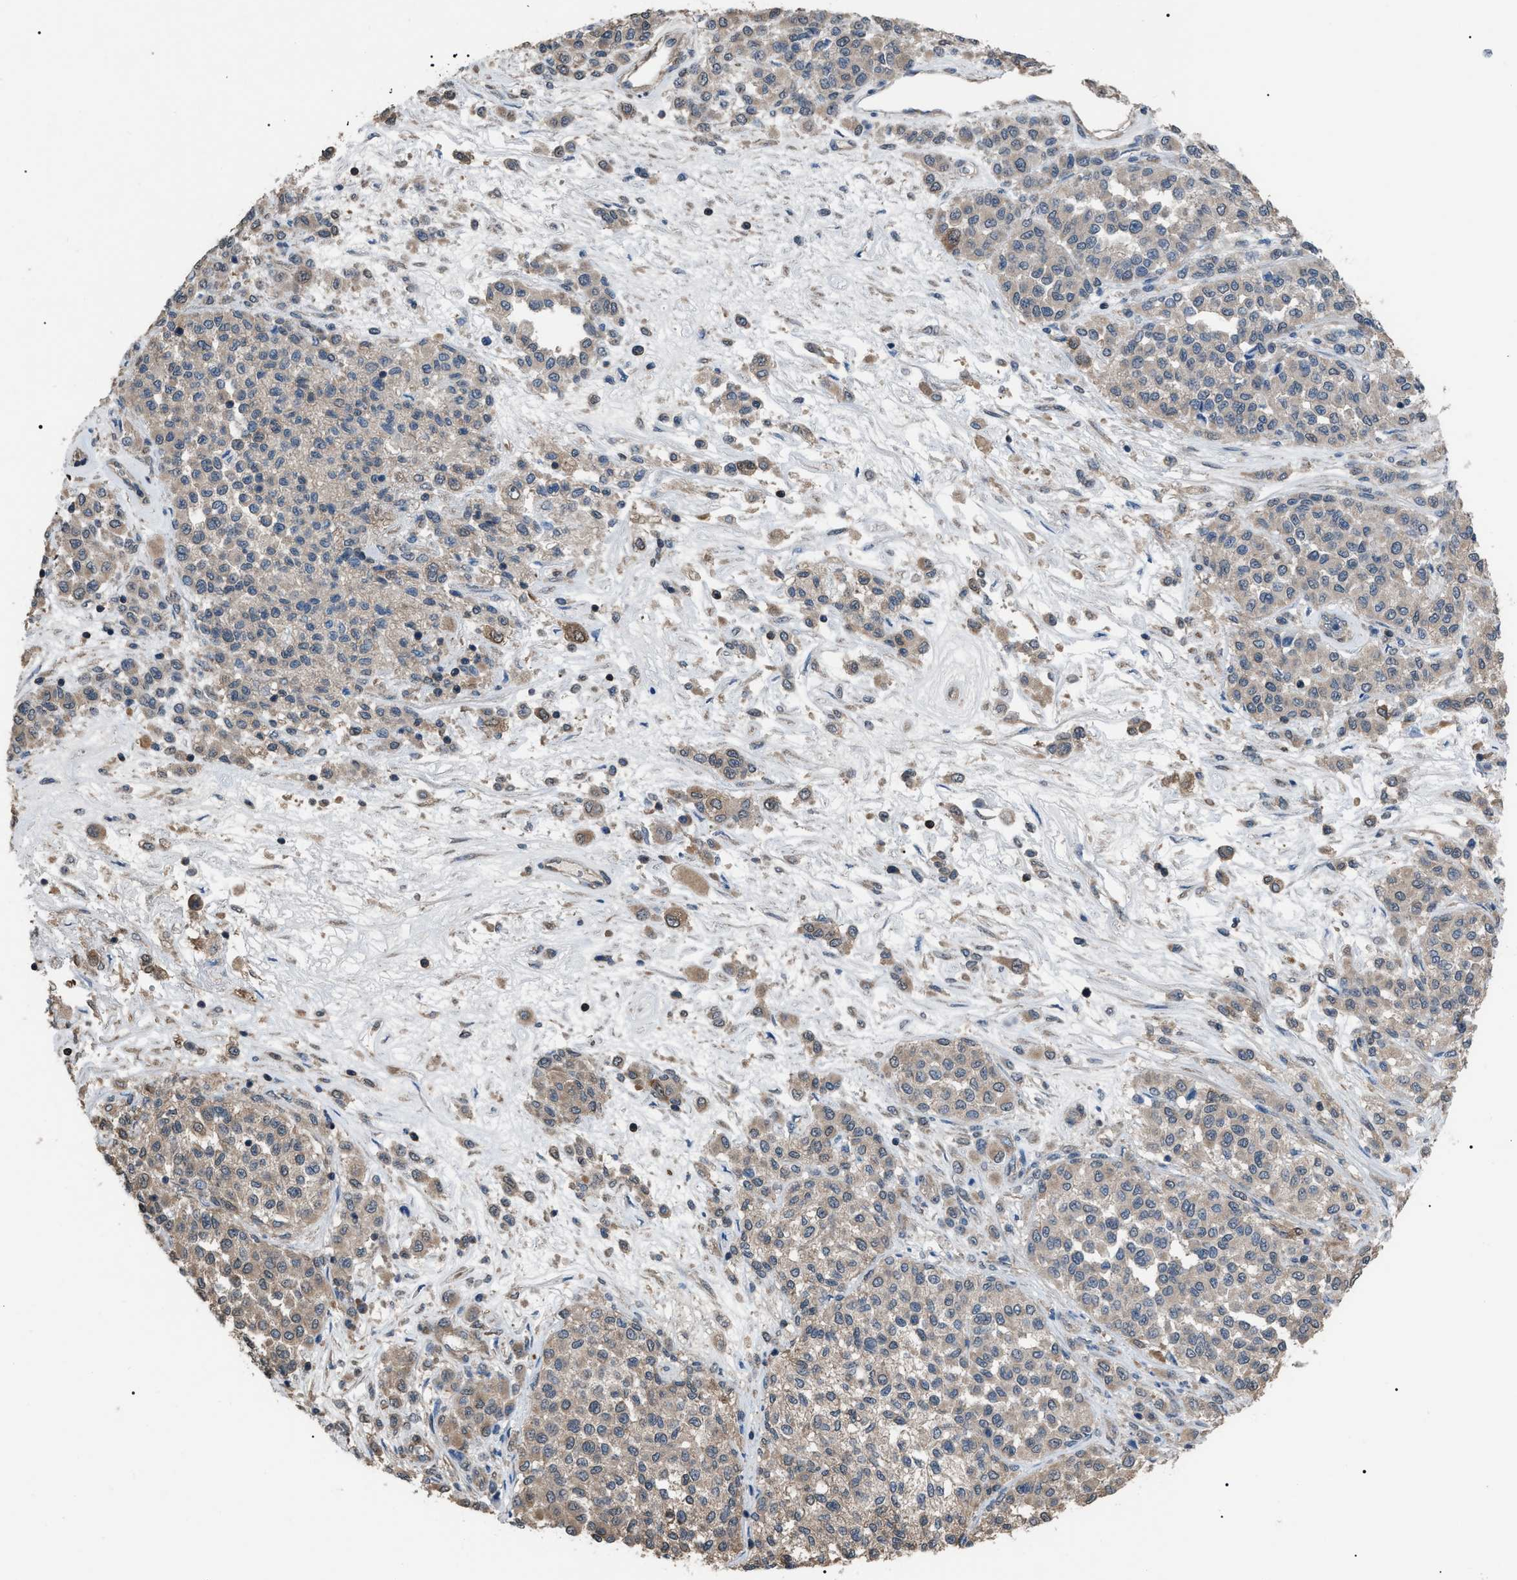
{"staining": {"intensity": "weak", "quantity": "25%-75%", "location": "cytoplasmic/membranous"}, "tissue": "melanoma", "cell_type": "Tumor cells", "image_type": "cancer", "snomed": [{"axis": "morphology", "description": "Malignant melanoma, Metastatic site"}, {"axis": "topography", "description": "Pancreas"}], "caption": "This photomicrograph displays immunohistochemistry staining of melanoma, with low weak cytoplasmic/membranous expression in approximately 25%-75% of tumor cells.", "gene": "PDCD5", "patient": {"sex": "female", "age": 30}}